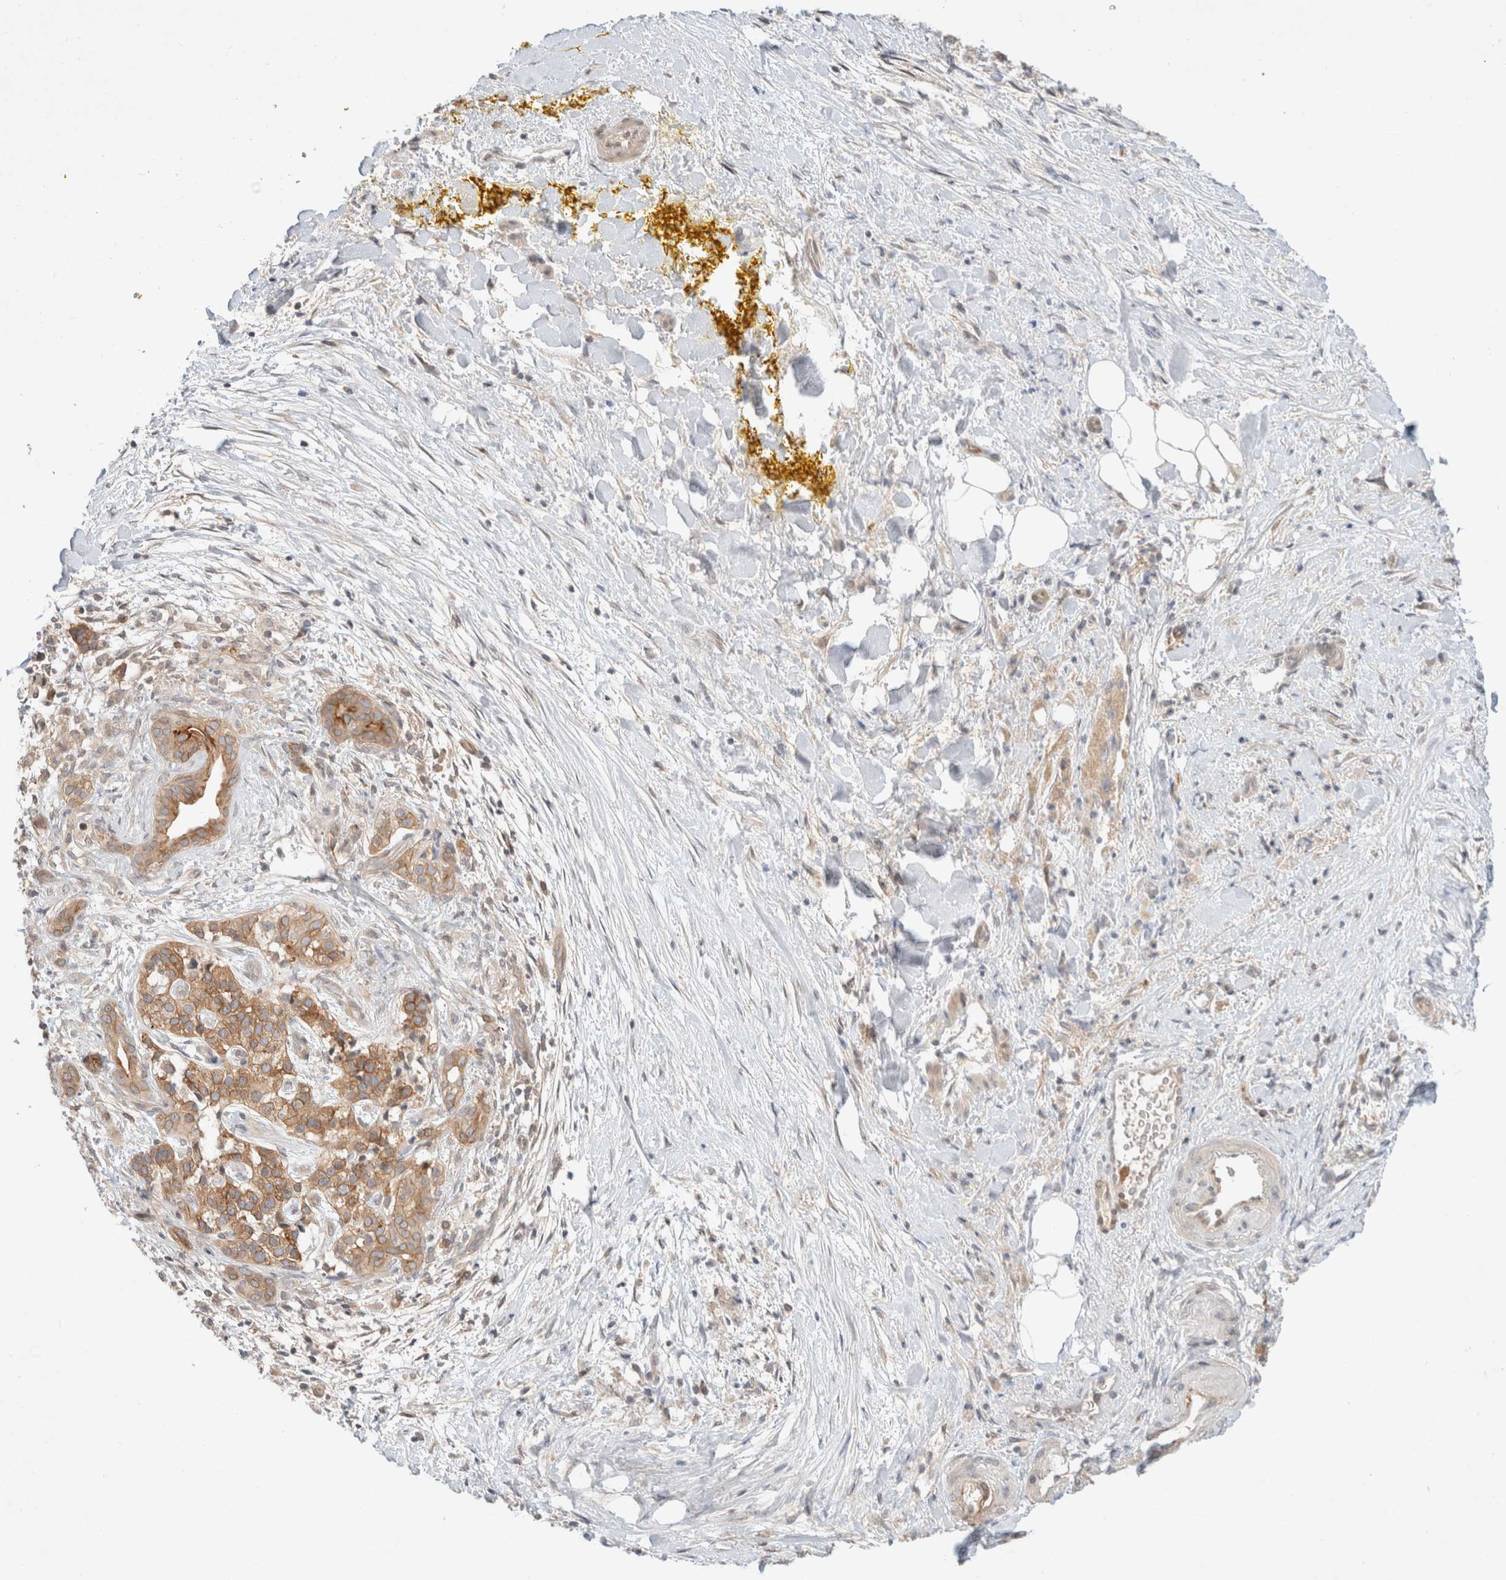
{"staining": {"intensity": "moderate", "quantity": ">75%", "location": "cytoplasmic/membranous"}, "tissue": "pancreatic cancer", "cell_type": "Tumor cells", "image_type": "cancer", "snomed": [{"axis": "morphology", "description": "Adenocarcinoma, NOS"}, {"axis": "topography", "description": "Pancreas"}], "caption": "The micrograph displays immunohistochemical staining of pancreatic adenocarcinoma. There is moderate cytoplasmic/membranous positivity is seen in approximately >75% of tumor cells.", "gene": "MARK3", "patient": {"sex": "male", "age": 58}}